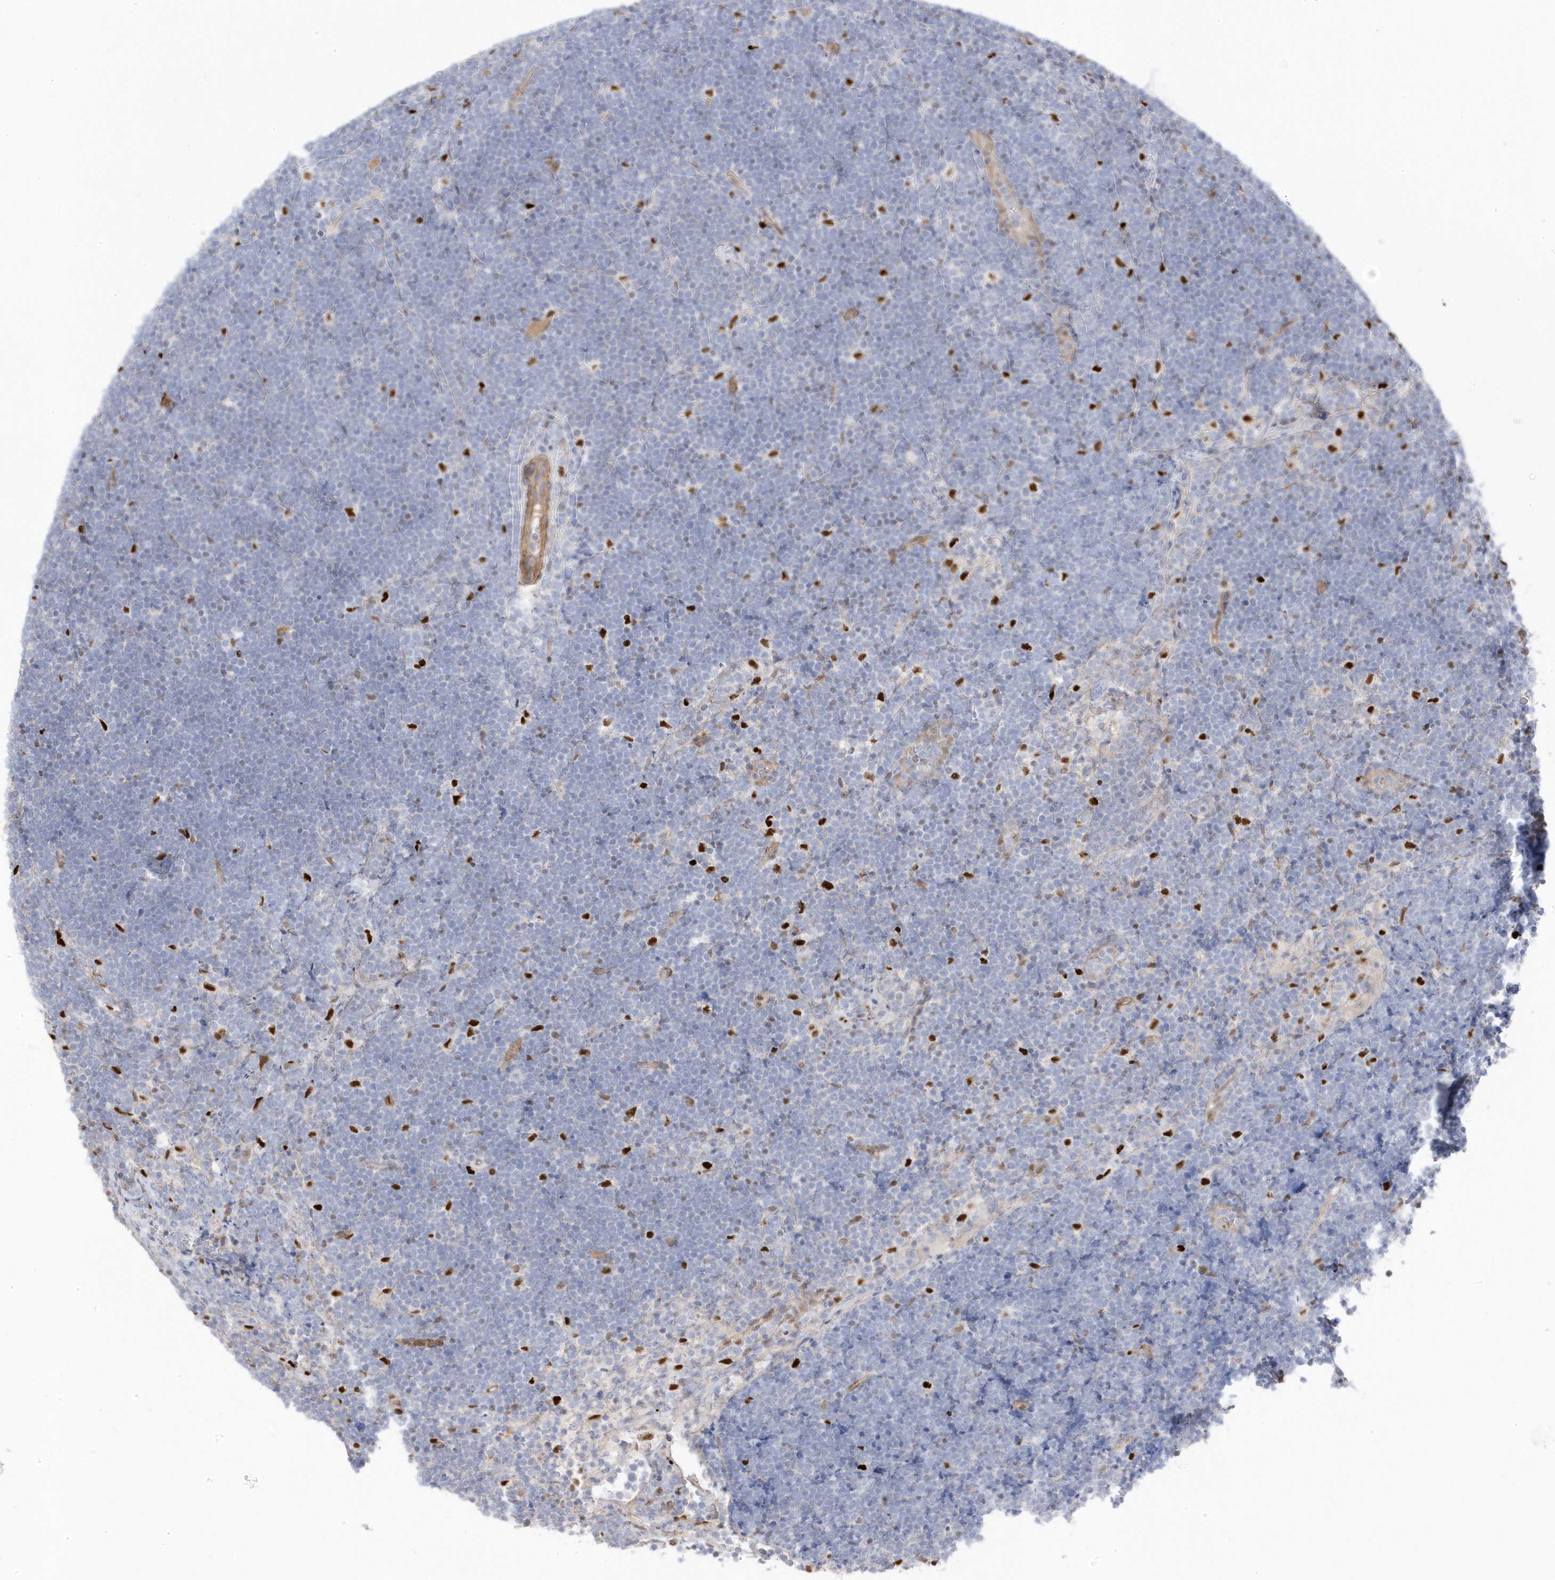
{"staining": {"intensity": "negative", "quantity": "none", "location": "none"}, "tissue": "lymphoma", "cell_type": "Tumor cells", "image_type": "cancer", "snomed": [{"axis": "morphology", "description": "Malignant lymphoma, non-Hodgkin's type, High grade"}, {"axis": "topography", "description": "Lymph node"}], "caption": "The histopathology image shows no staining of tumor cells in high-grade malignant lymphoma, non-Hodgkin's type.", "gene": "GTPBP6", "patient": {"sex": "male", "age": 13}}